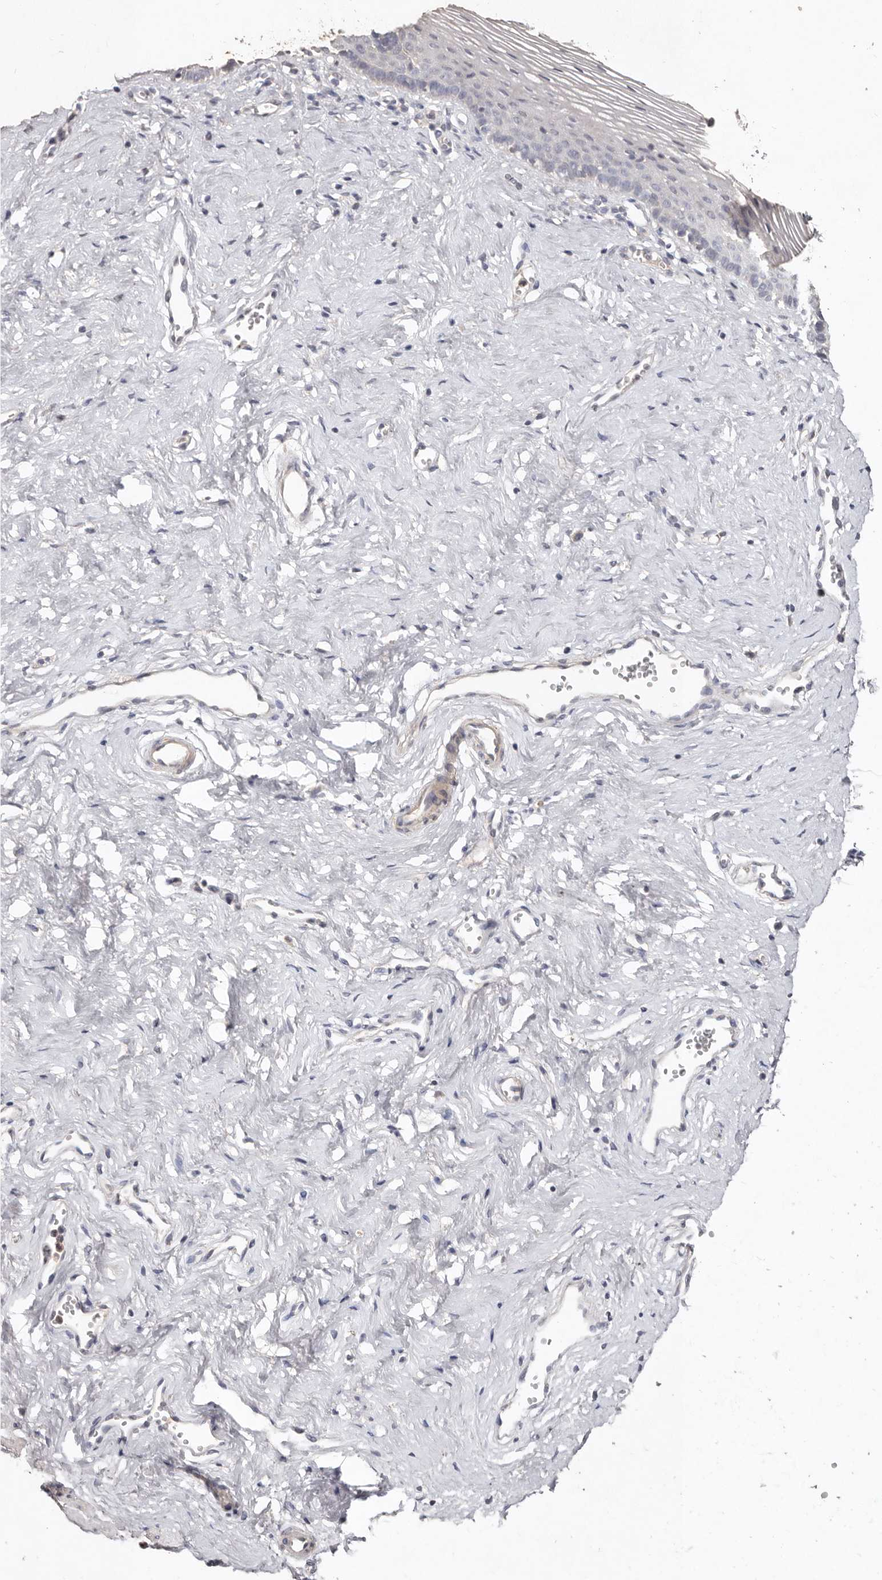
{"staining": {"intensity": "negative", "quantity": "none", "location": "none"}, "tissue": "vagina", "cell_type": "Squamous epithelial cells", "image_type": "normal", "snomed": [{"axis": "morphology", "description": "Normal tissue, NOS"}, {"axis": "topography", "description": "Vagina"}], "caption": "This is an IHC photomicrograph of unremarkable human vagina. There is no staining in squamous epithelial cells.", "gene": "EDEM1", "patient": {"sex": "female", "age": 32}}